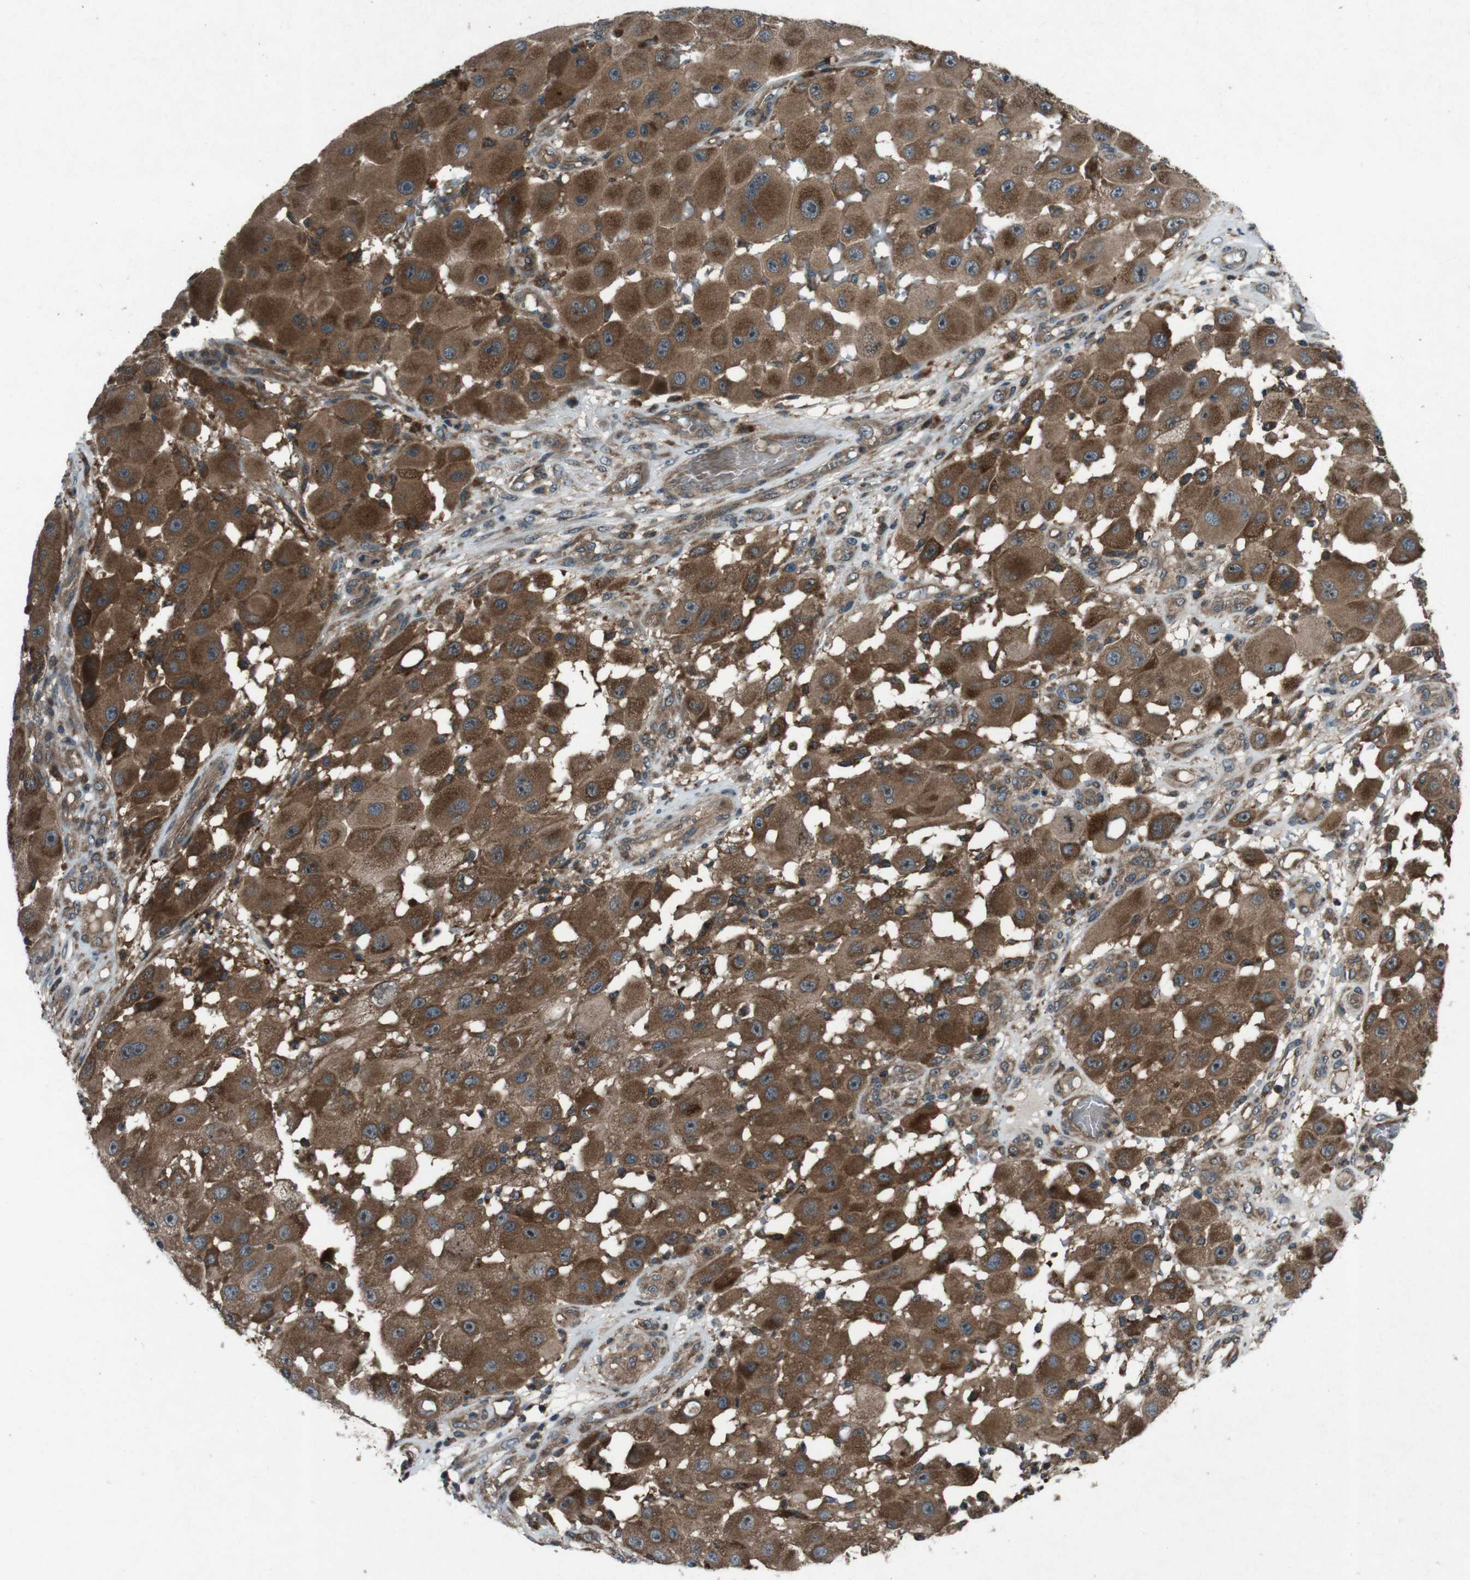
{"staining": {"intensity": "moderate", "quantity": ">75%", "location": "cytoplasmic/membranous"}, "tissue": "melanoma", "cell_type": "Tumor cells", "image_type": "cancer", "snomed": [{"axis": "morphology", "description": "Malignant melanoma, NOS"}, {"axis": "topography", "description": "Skin"}], "caption": "Protein staining by immunohistochemistry (IHC) displays moderate cytoplasmic/membranous positivity in approximately >75% of tumor cells in malignant melanoma.", "gene": "SLC27A4", "patient": {"sex": "female", "age": 81}}